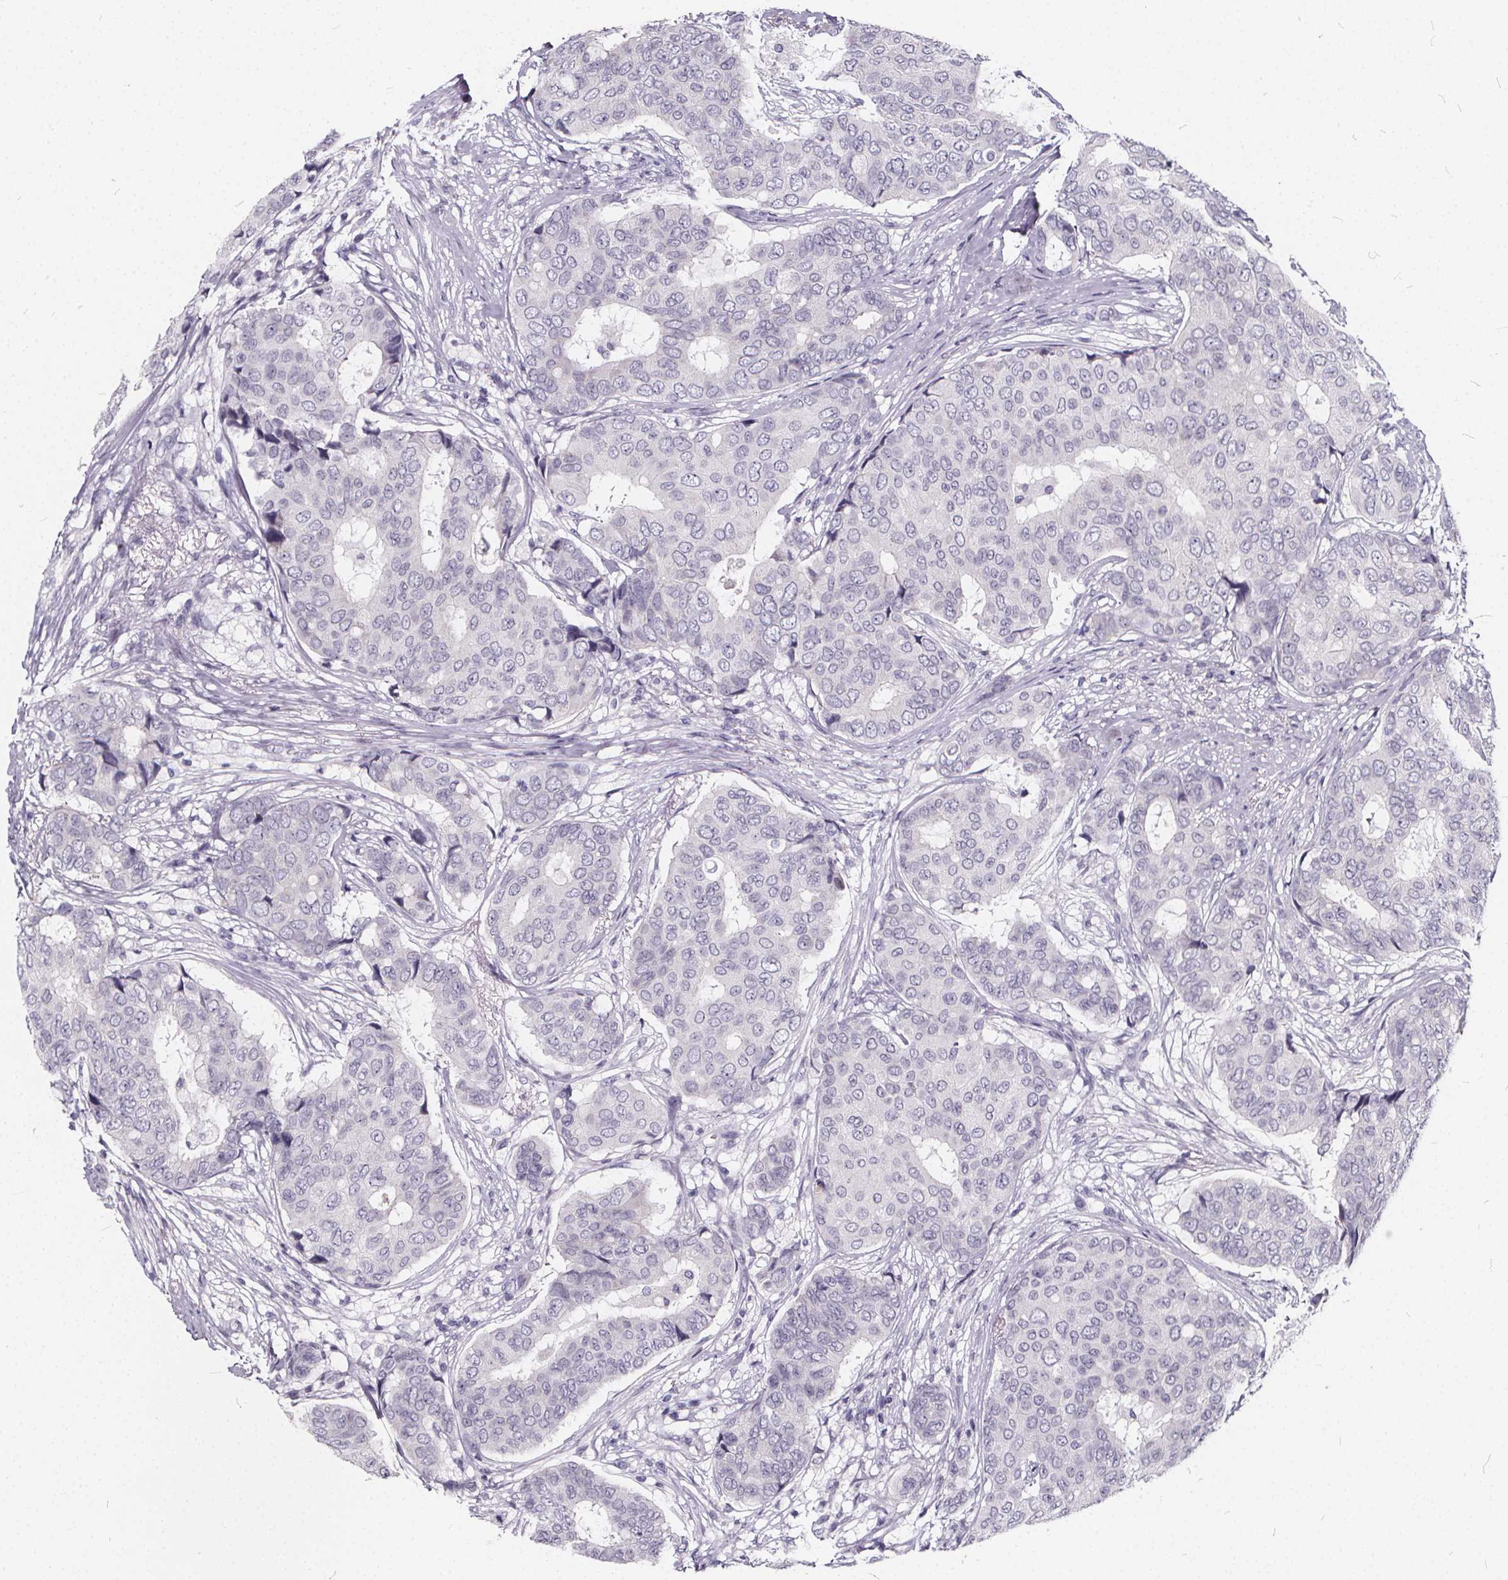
{"staining": {"intensity": "negative", "quantity": "none", "location": "none"}, "tissue": "breast cancer", "cell_type": "Tumor cells", "image_type": "cancer", "snomed": [{"axis": "morphology", "description": "Duct carcinoma"}, {"axis": "topography", "description": "Breast"}], "caption": "IHC of breast cancer (intraductal carcinoma) shows no positivity in tumor cells.", "gene": "SPEF2", "patient": {"sex": "female", "age": 75}}